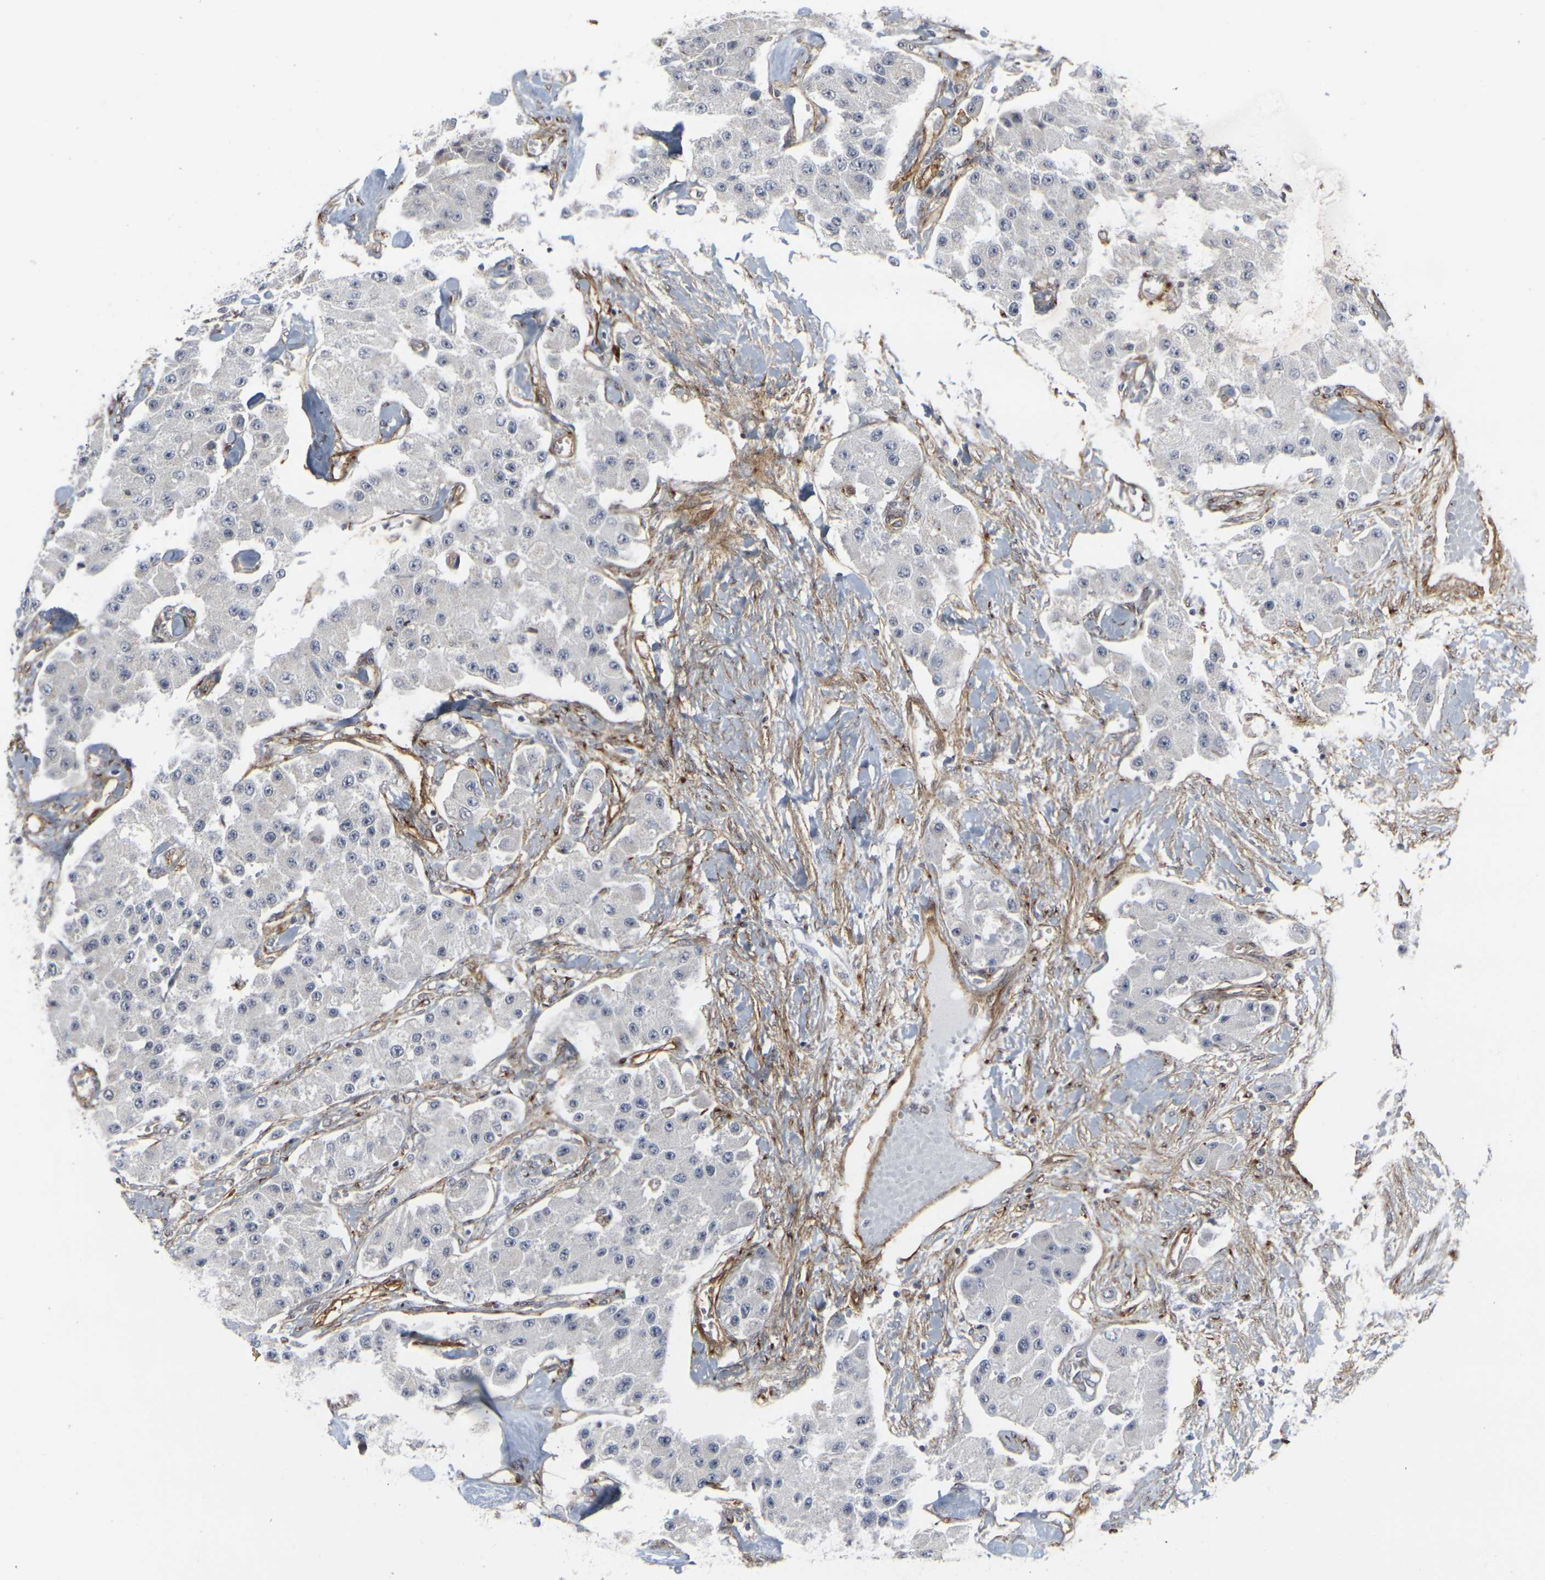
{"staining": {"intensity": "negative", "quantity": "none", "location": "none"}, "tissue": "carcinoid", "cell_type": "Tumor cells", "image_type": "cancer", "snomed": [{"axis": "morphology", "description": "Carcinoid, malignant, NOS"}, {"axis": "topography", "description": "Pancreas"}], "caption": "This is an IHC micrograph of malignant carcinoid. There is no positivity in tumor cells.", "gene": "MYOF", "patient": {"sex": "male", "age": 41}}